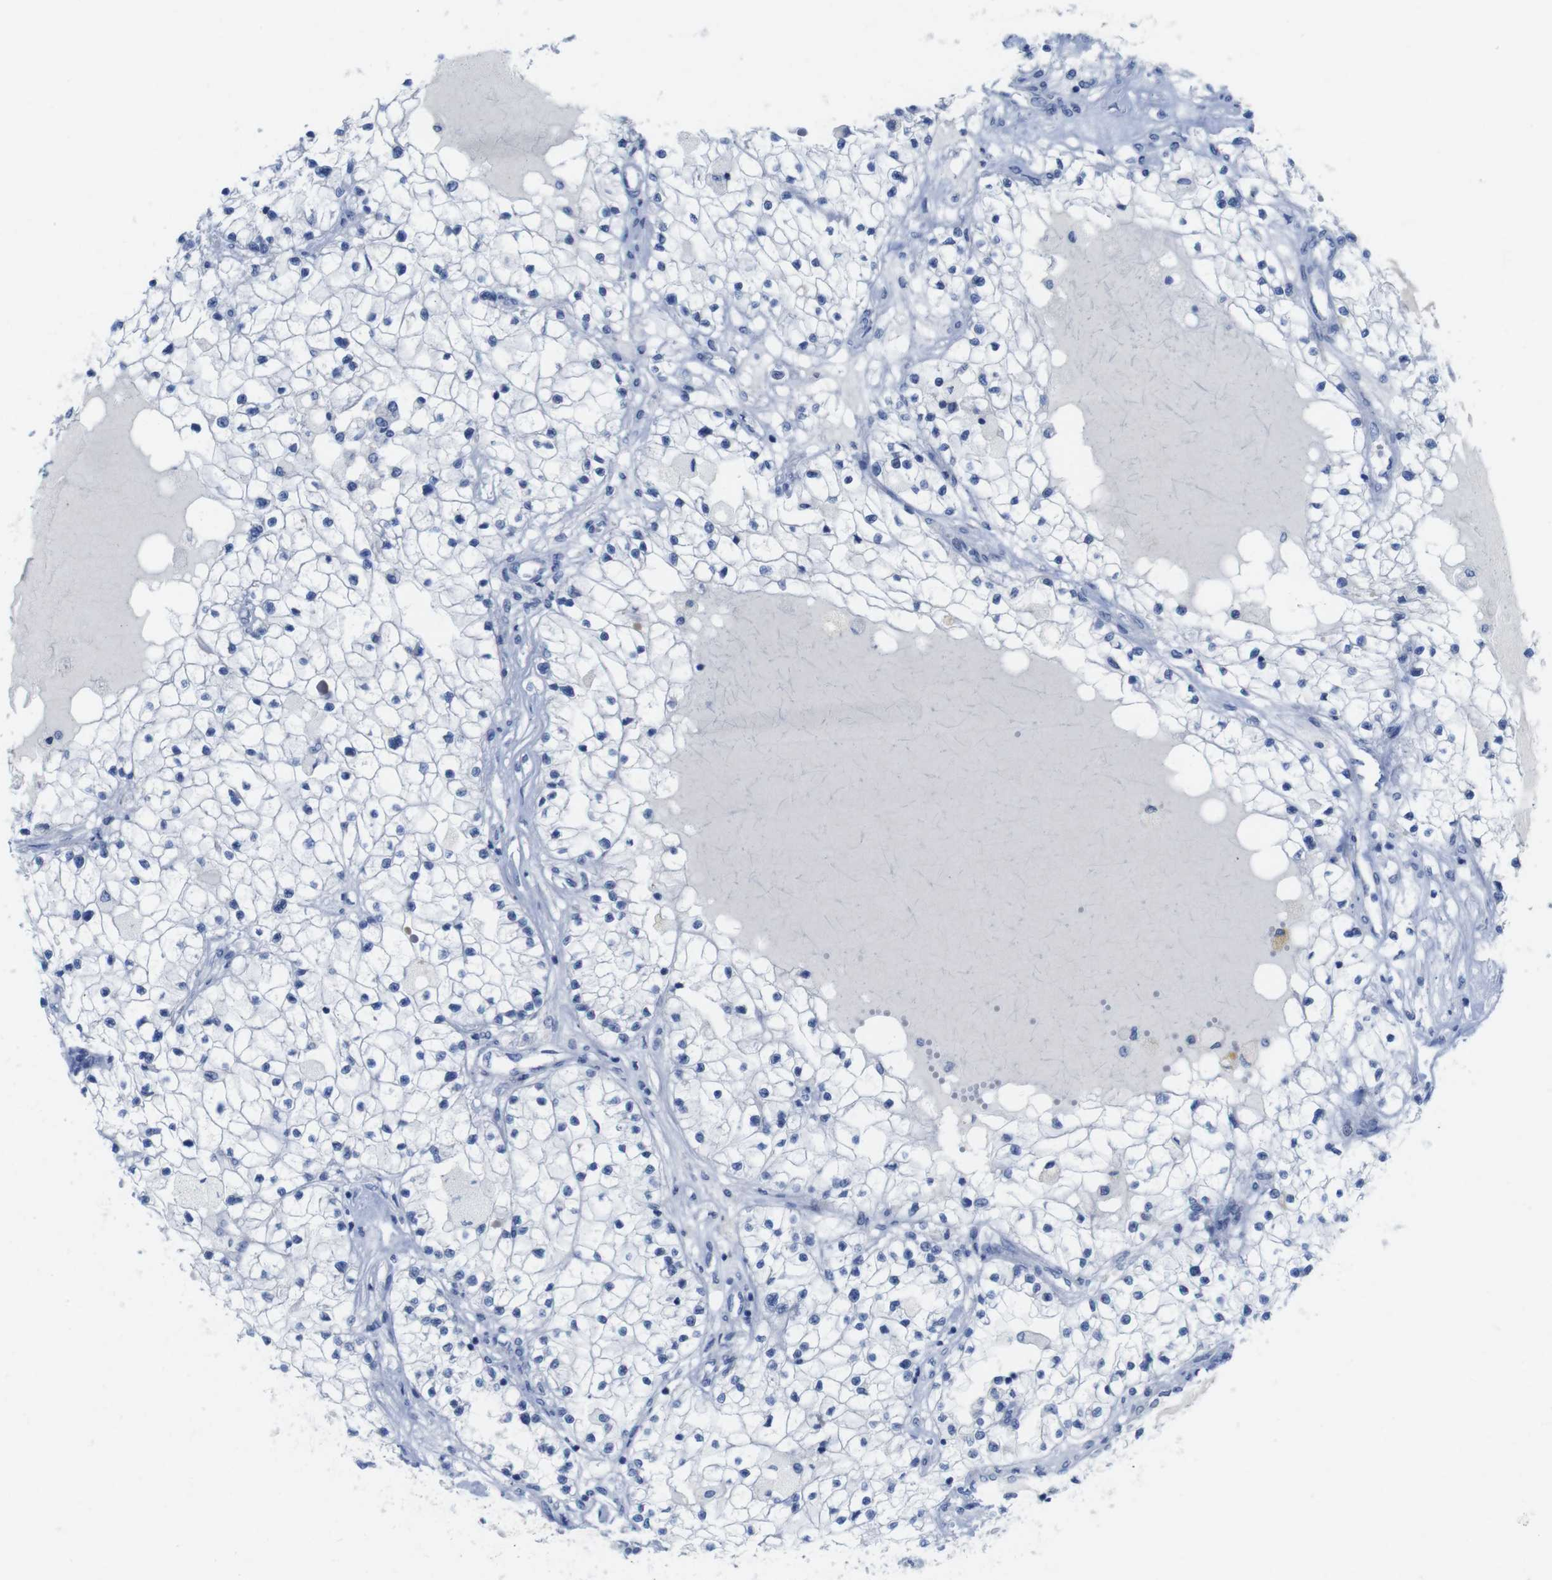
{"staining": {"intensity": "negative", "quantity": "none", "location": "none"}, "tissue": "renal cancer", "cell_type": "Tumor cells", "image_type": "cancer", "snomed": [{"axis": "morphology", "description": "Adenocarcinoma, NOS"}, {"axis": "topography", "description": "Kidney"}], "caption": "An image of human adenocarcinoma (renal) is negative for staining in tumor cells.", "gene": "PNMA1", "patient": {"sex": "male", "age": 68}}